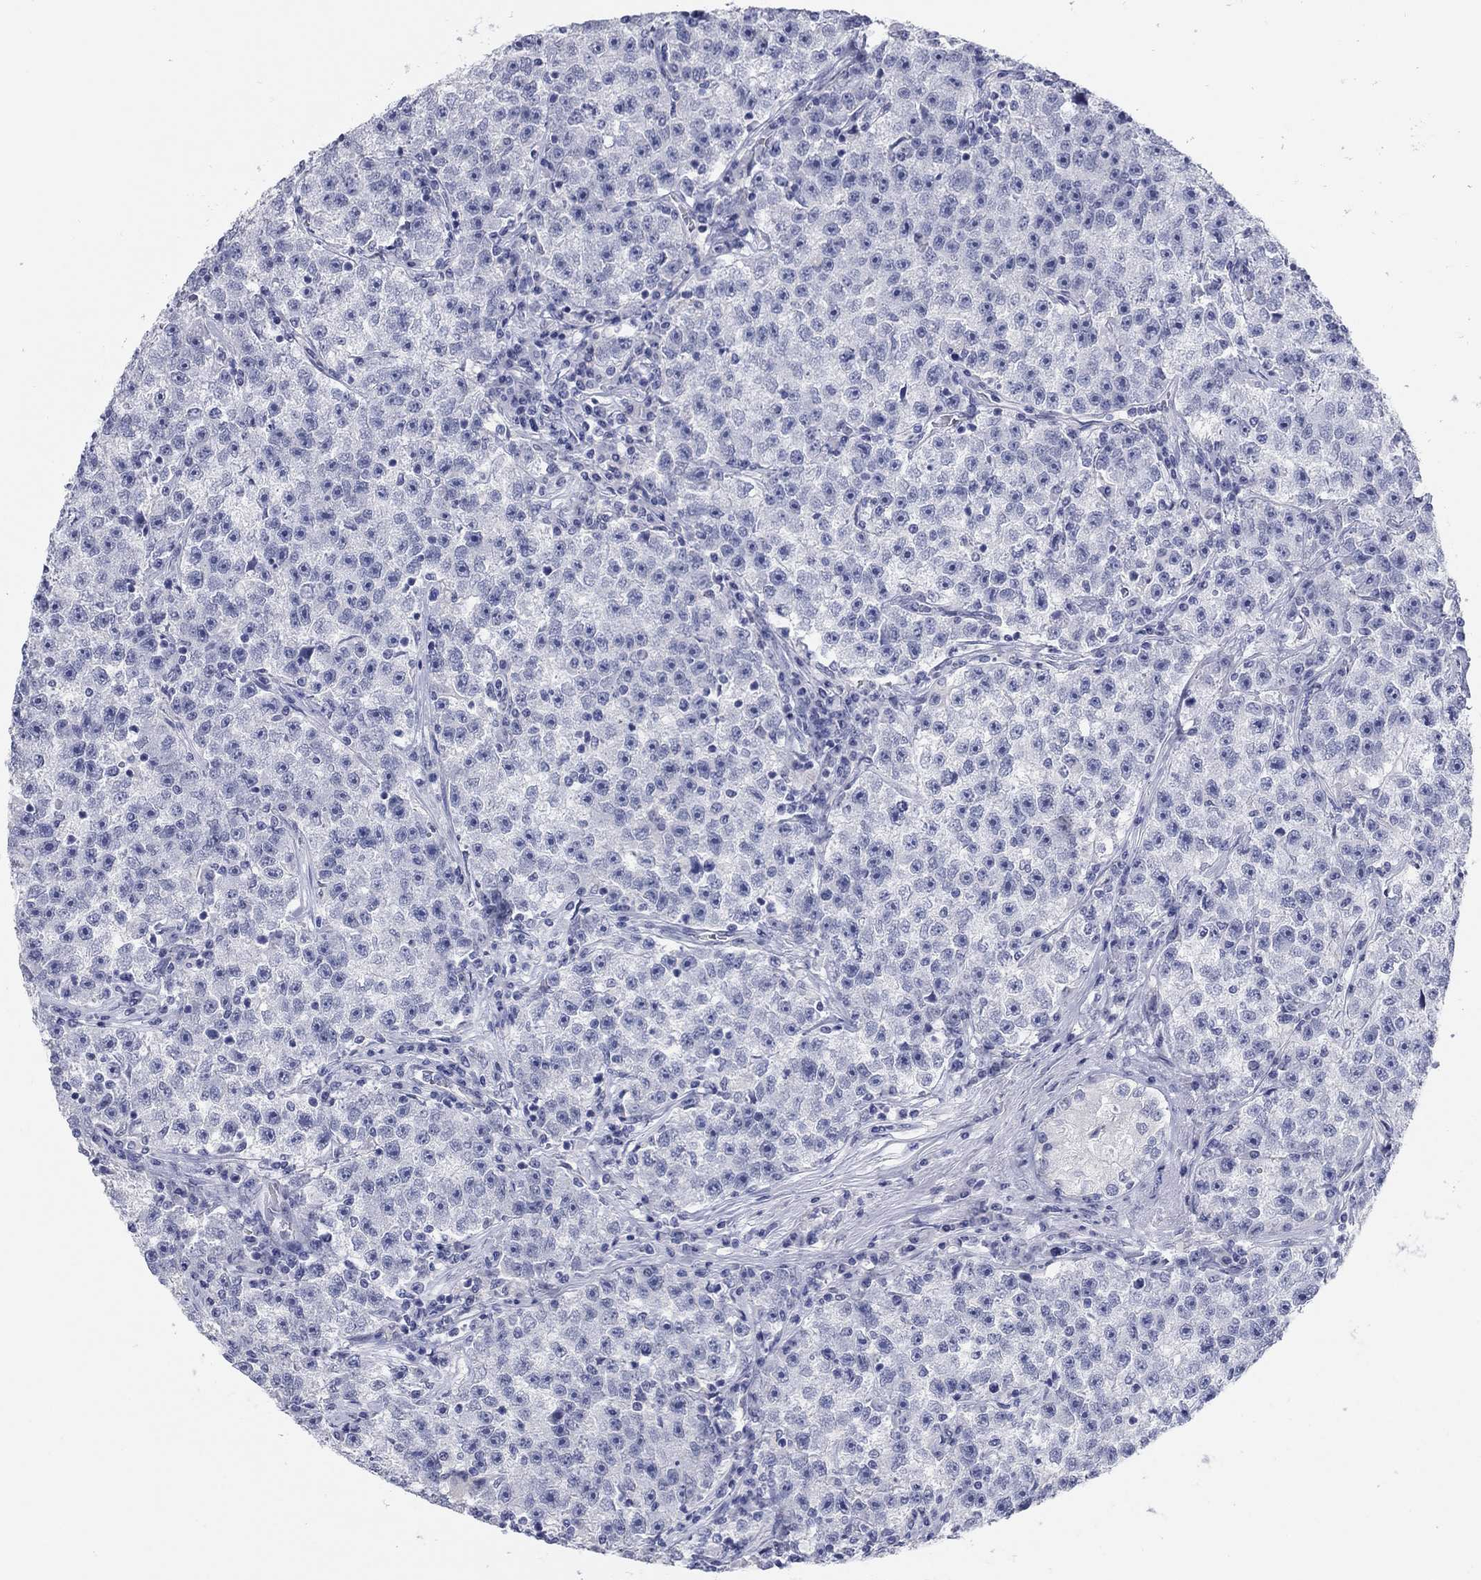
{"staining": {"intensity": "negative", "quantity": "none", "location": "none"}, "tissue": "testis cancer", "cell_type": "Tumor cells", "image_type": "cancer", "snomed": [{"axis": "morphology", "description": "Seminoma, NOS"}, {"axis": "topography", "description": "Testis"}], "caption": "IHC histopathology image of human testis cancer (seminoma) stained for a protein (brown), which demonstrates no staining in tumor cells.", "gene": "ATP6V1G2", "patient": {"sex": "male", "age": 22}}